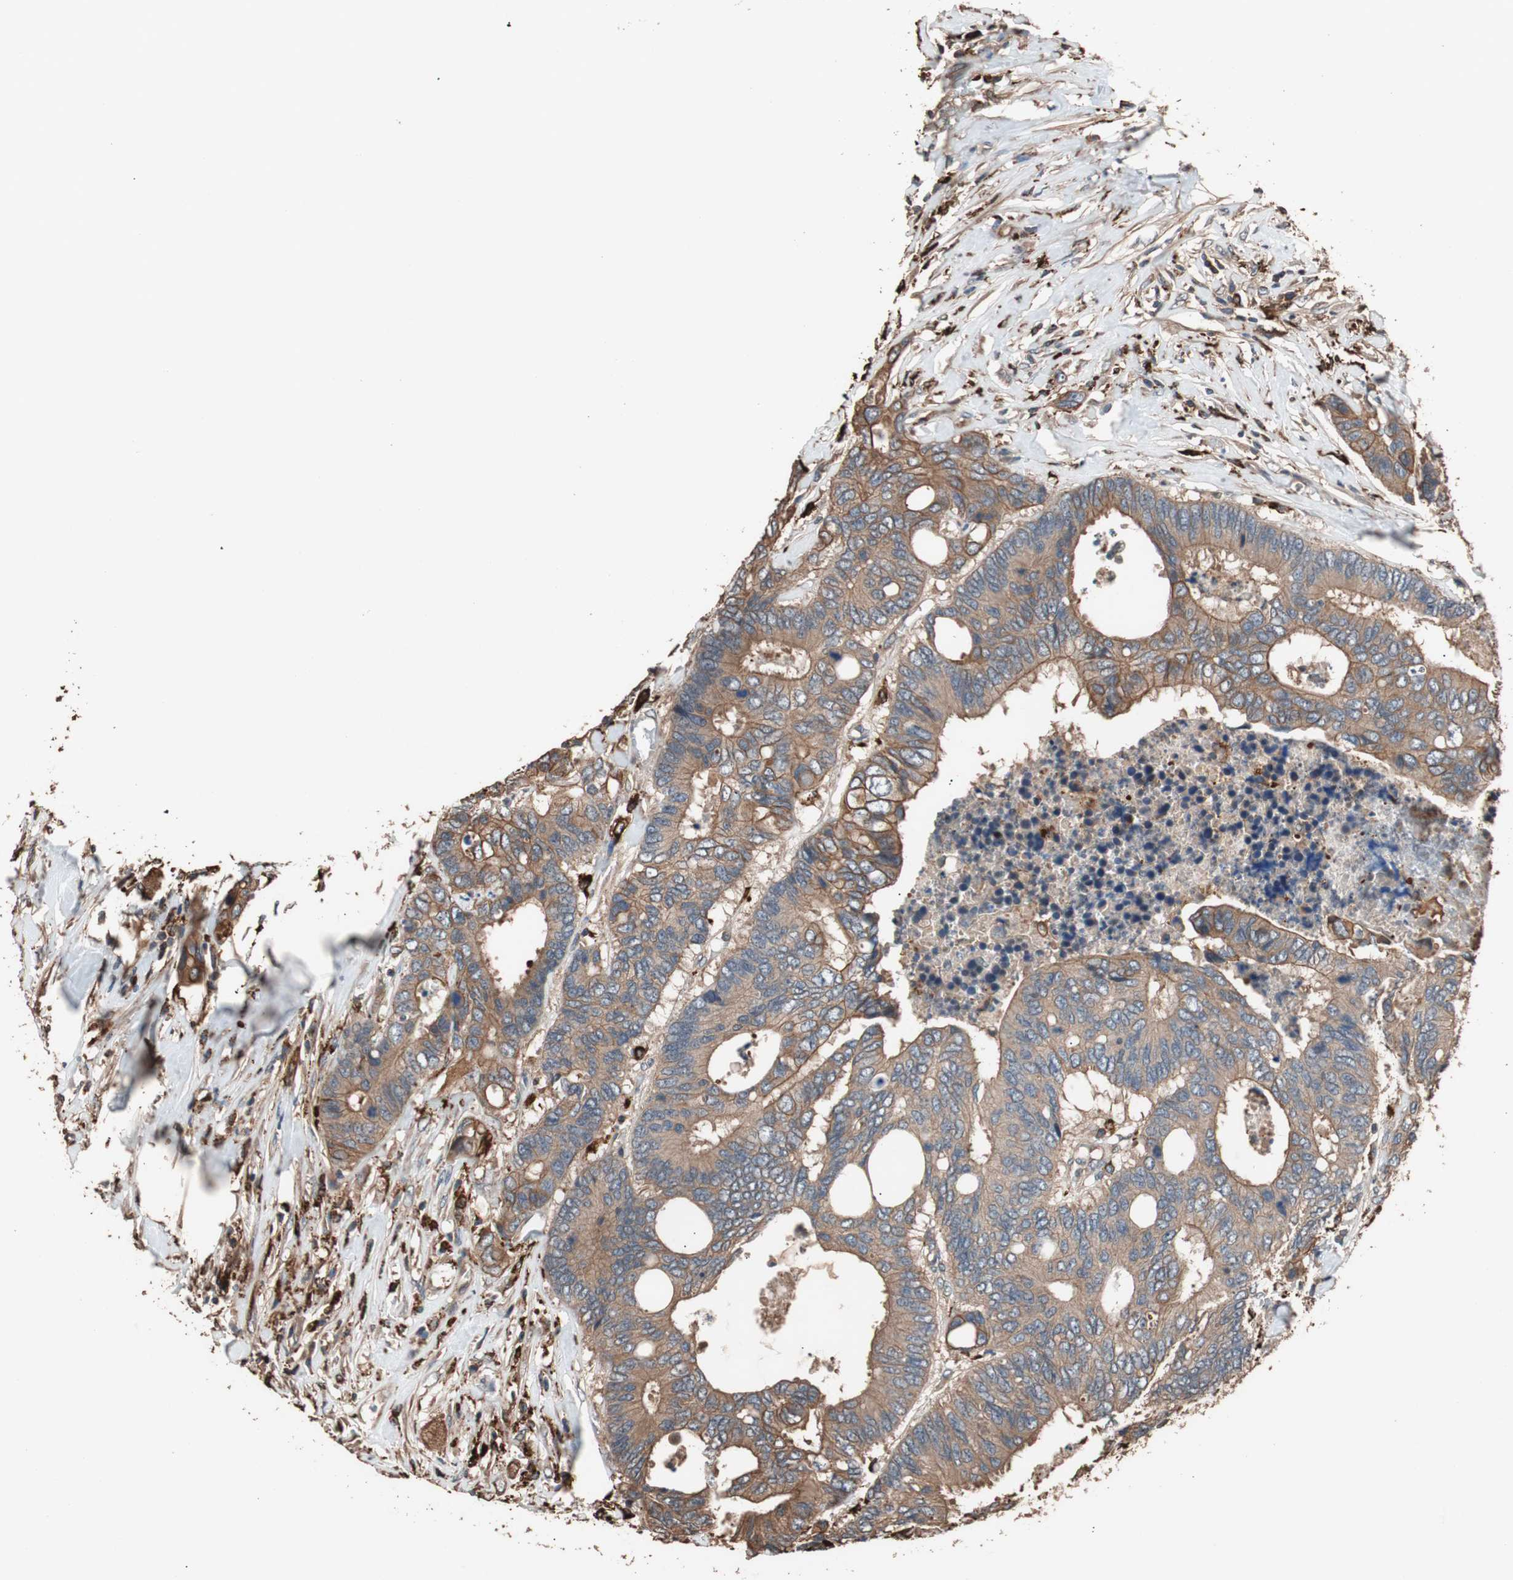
{"staining": {"intensity": "moderate", "quantity": ">75%", "location": "cytoplasmic/membranous"}, "tissue": "colorectal cancer", "cell_type": "Tumor cells", "image_type": "cancer", "snomed": [{"axis": "morphology", "description": "Adenocarcinoma, NOS"}, {"axis": "topography", "description": "Rectum"}], "caption": "A brown stain shows moderate cytoplasmic/membranous expression of a protein in colorectal cancer tumor cells.", "gene": "CCT3", "patient": {"sex": "male", "age": 55}}